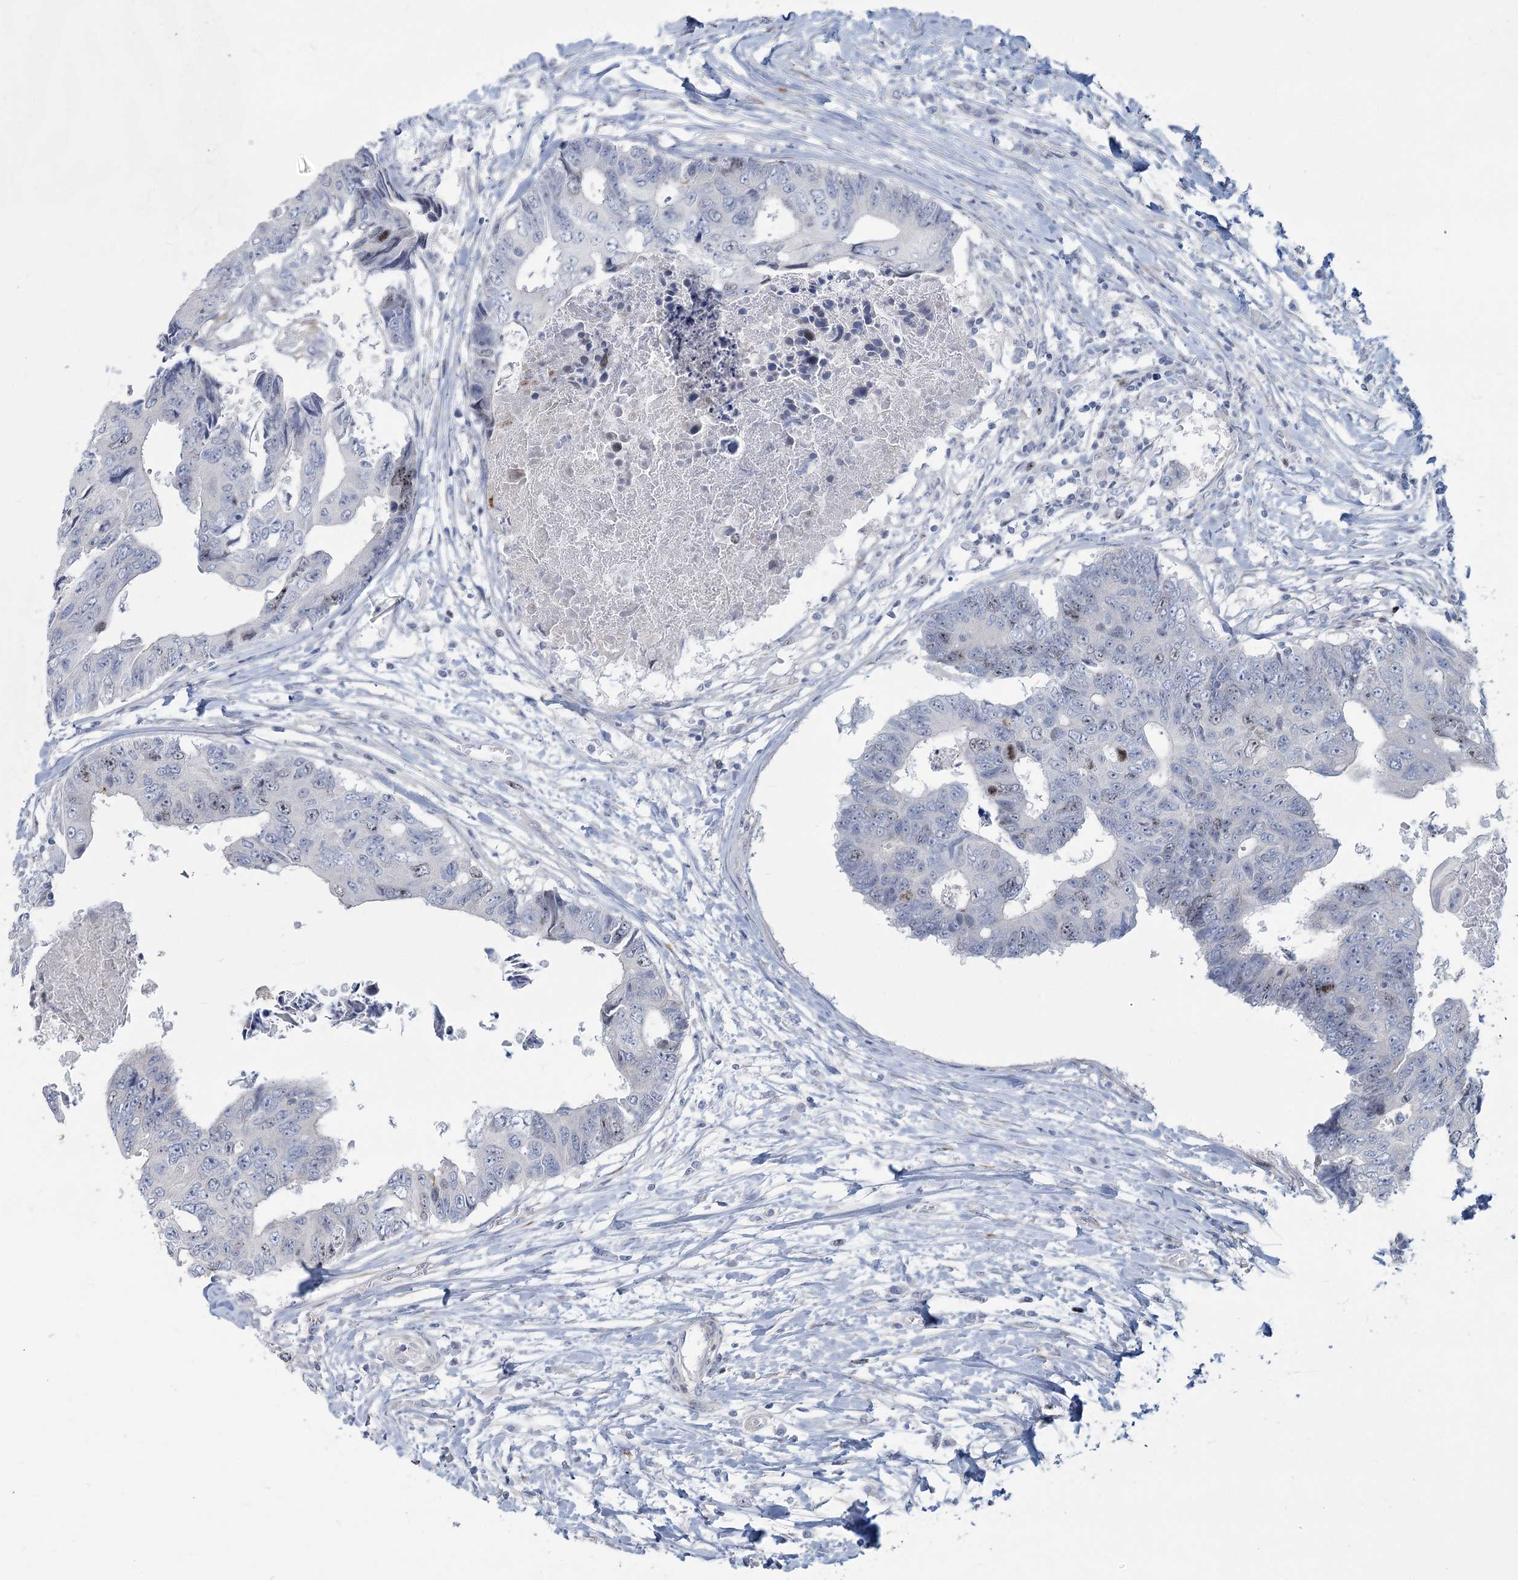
{"staining": {"intensity": "moderate", "quantity": "<25%", "location": "nuclear"}, "tissue": "colorectal cancer", "cell_type": "Tumor cells", "image_type": "cancer", "snomed": [{"axis": "morphology", "description": "Adenocarcinoma, NOS"}, {"axis": "topography", "description": "Rectum"}], "caption": "The immunohistochemical stain highlights moderate nuclear positivity in tumor cells of colorectal cancer (adenocarcinoma) tissue. The protein is shown in brown color, while the nuclei are stained blue.", "gene": "ABITRAM", "patient": {"sex": "male", "age": 84}}